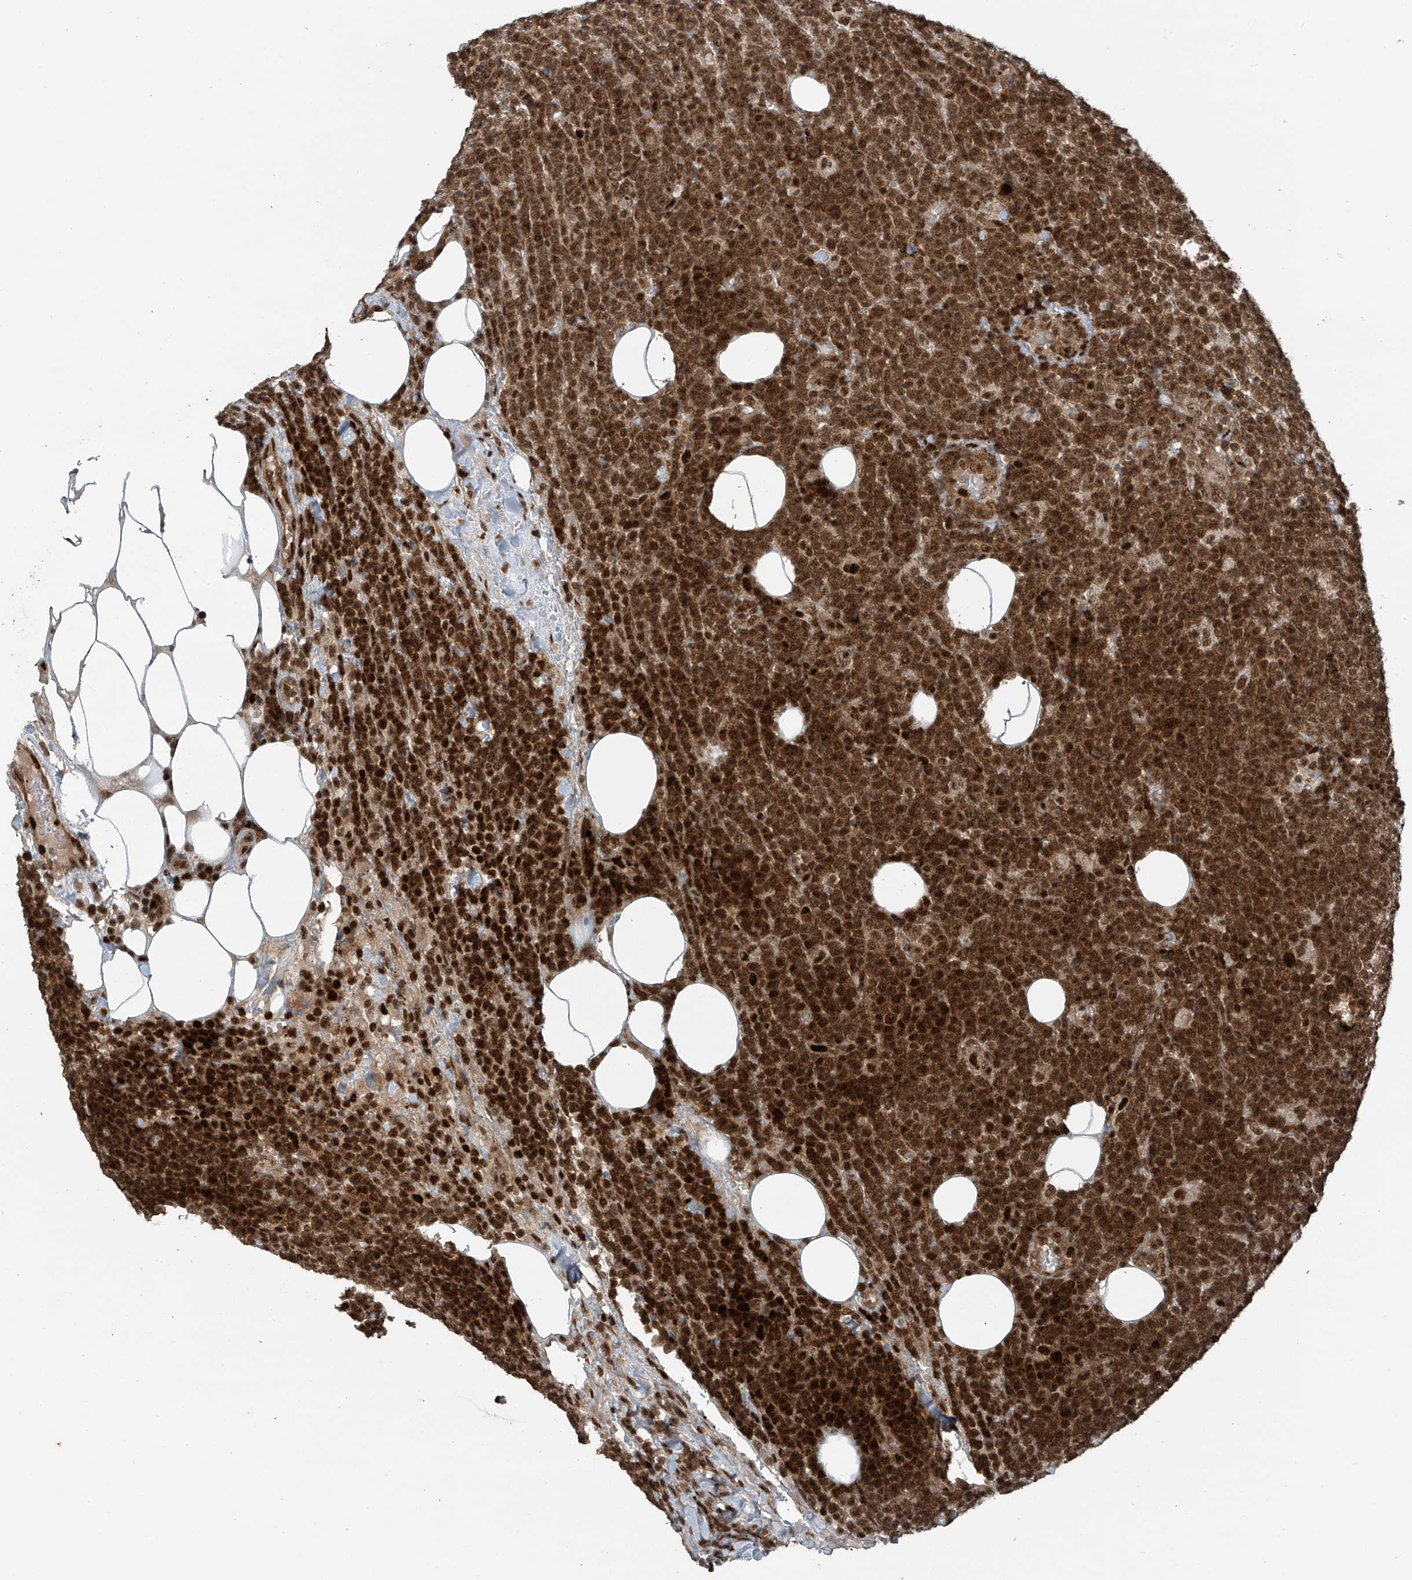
{"staining": {"intensity": "strong", "quantity": ">75%", "location": "cytoplasmic/membranous,nuclear"}, "tissue": "lymphoma", "cell_type": "Tumor cells", "image_type": "cancer", "snomed": [{"axis": "morphology", "description": "Malignant lymphoma, non-Hodgkin's type, High grade"}, {"axis": "topography", "description": "Lymph node"}], "caption": "Tumor cells display high levels of strong cytoplasmic/membranous and nuclear staining in approximately >75% of cells in malignant lymphoma, non-Hodgkin's type (high-grade).", "gene": "PCNP", "patient": {"sex": "male", "age": 61}}